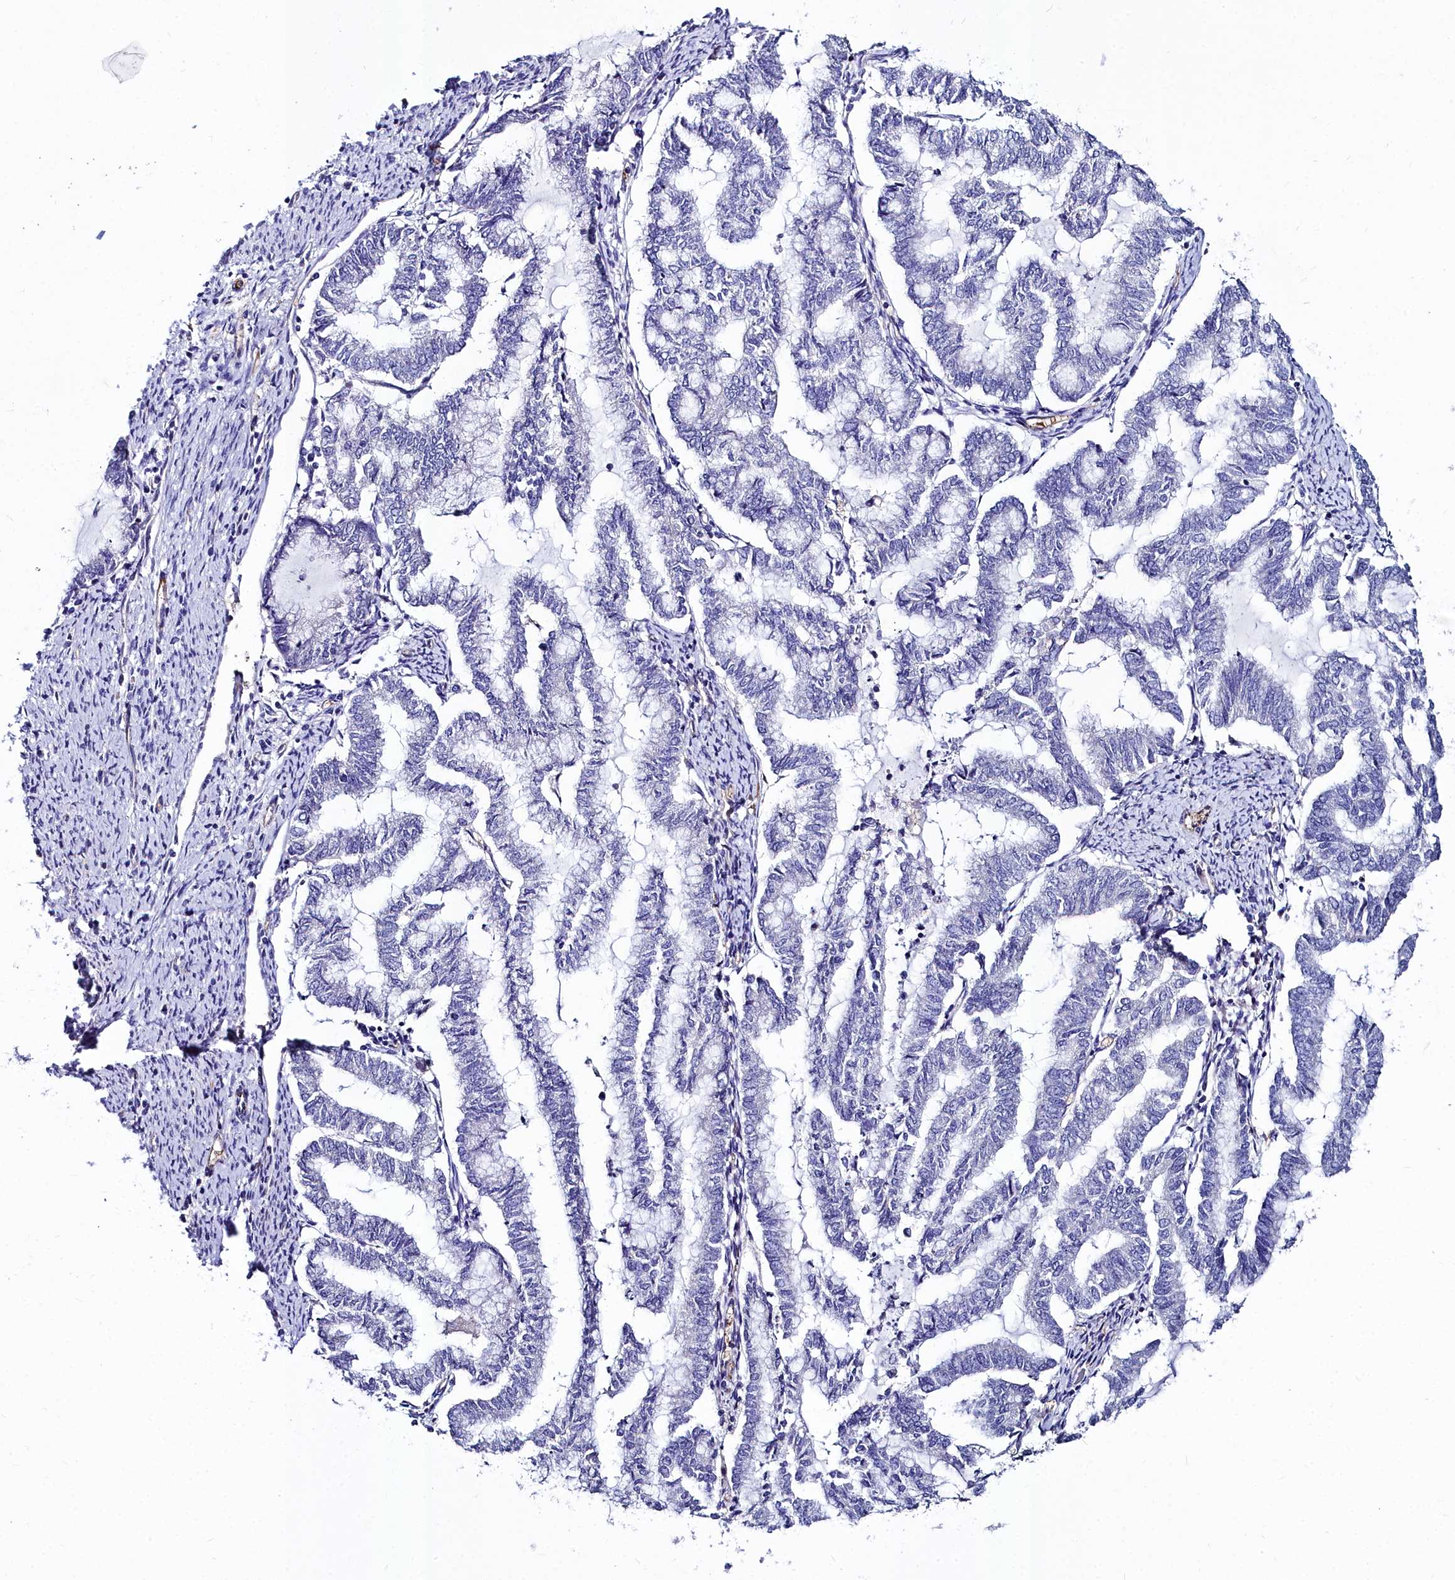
{"staining": {"intensity": "negative", "quantity": "none", "location": "none"}, "tissue": "endometrial cancer", "cell_type": "Tumor cells", "image_type": "cancer", "snomed": [{"axis": "morphology", "description": "Adenocarcinoma, NOS"}, {"axis": "topography", "description": "Endometrium"}], "caption": "The immunohistochemistry histopathology image has no significant expression in tumor cells of endometrial adenocarcinoma tissue. Nuclei are stained in blue.", "gene": "CYP4F11", "patient": {"sex": "female", "age": 79}}